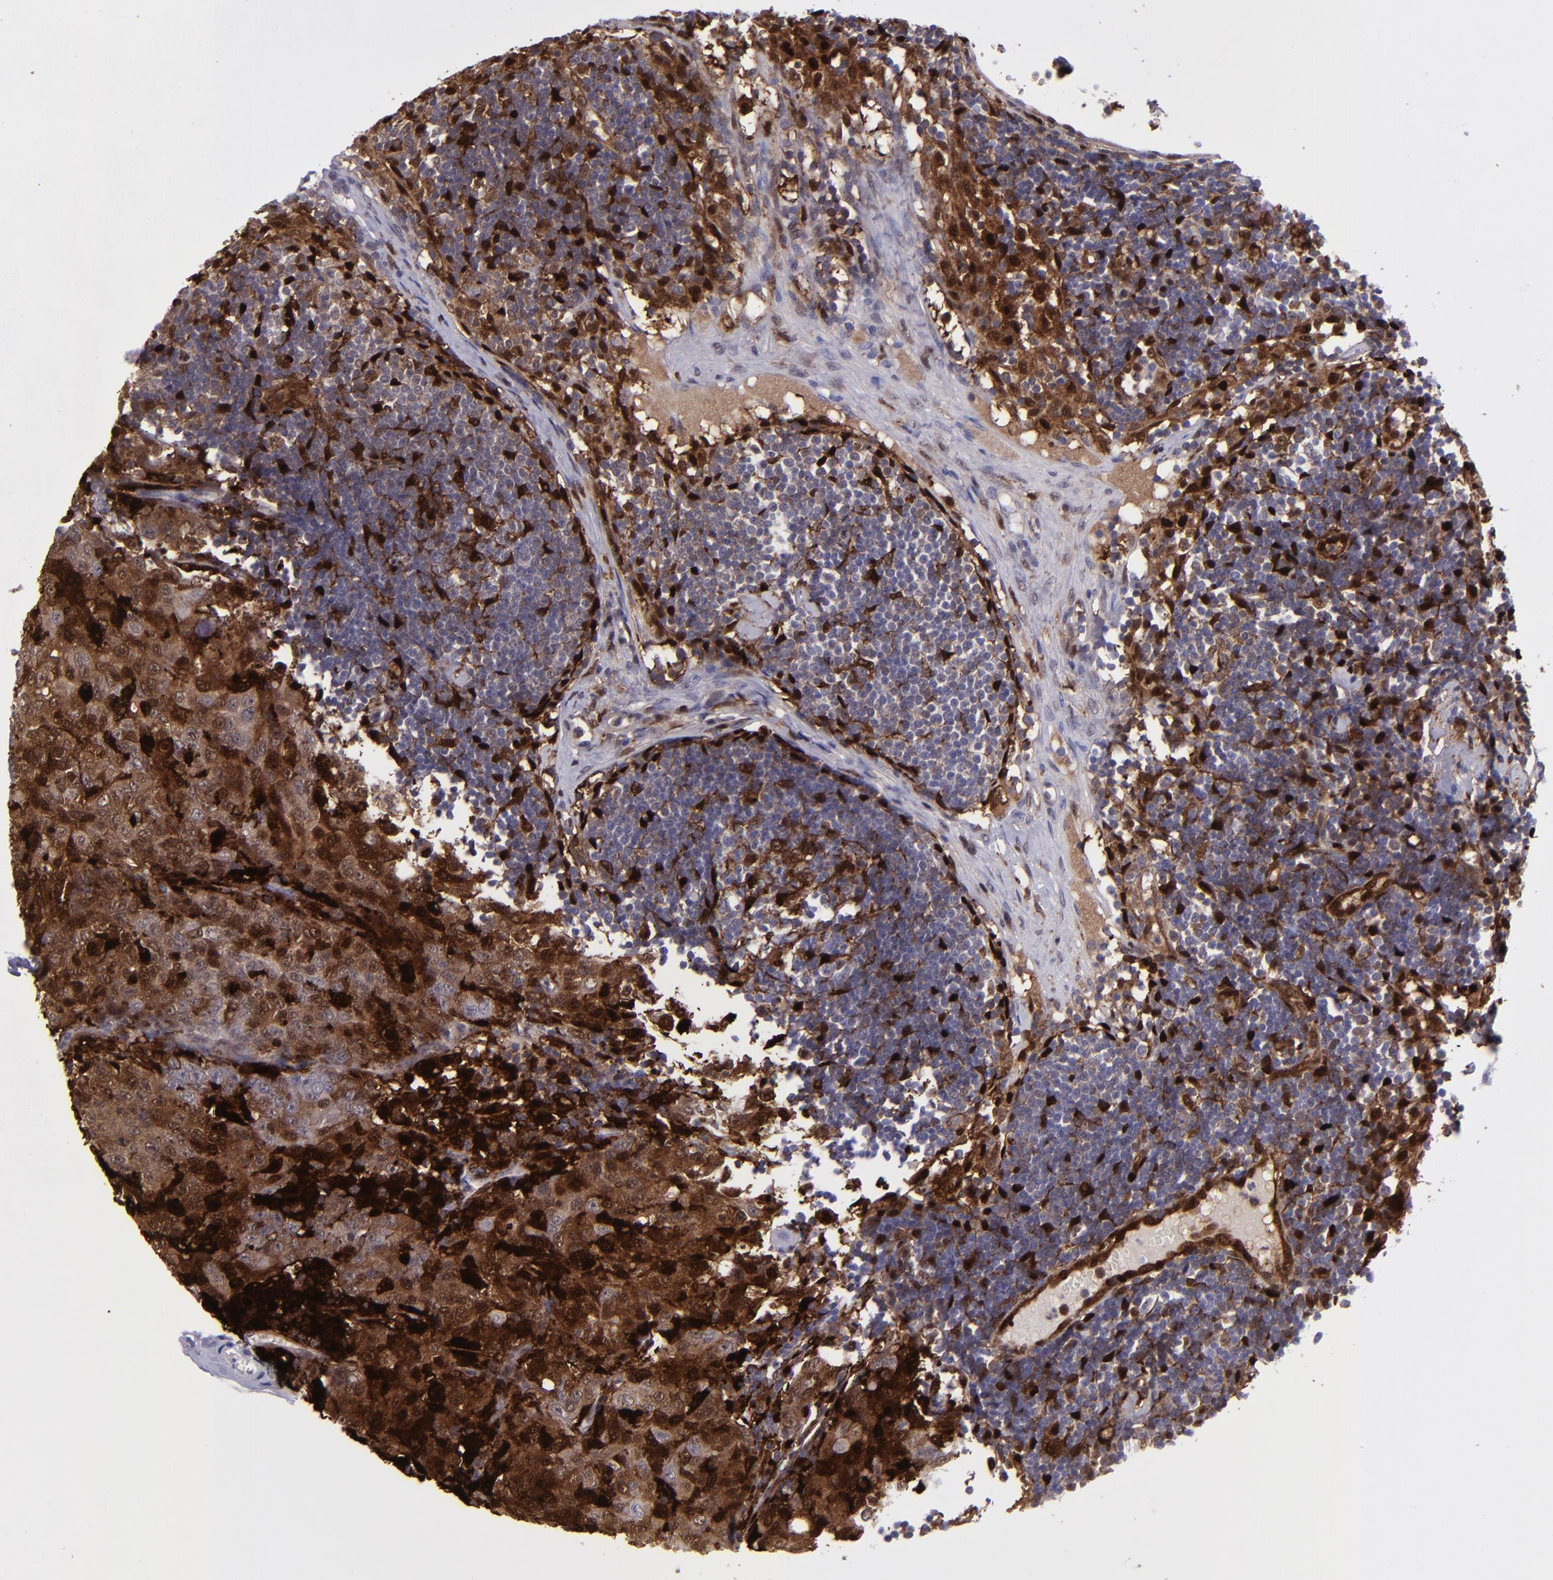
{"staining": {"intensity": "strong", "quantity": ">75%", "location": "cytoplasmic/membranous,nuclear"}, "tissue": "lymph node", "cell_type": "Non-germinal center cells", "image_type": "normal", "snomed": [{"axis": "morphology", "description": "Normal tissue, NOS"}, {"axis": "topography", "description": "Lymph node"}], "caption": "Lymph node stained with IHC shows strong cytoplasmic/membranous,nuclear expression in approximately >75% of non-germinal center cells.", "gene": "TYMP", "patient": {"sex": "female", "age": 42}}